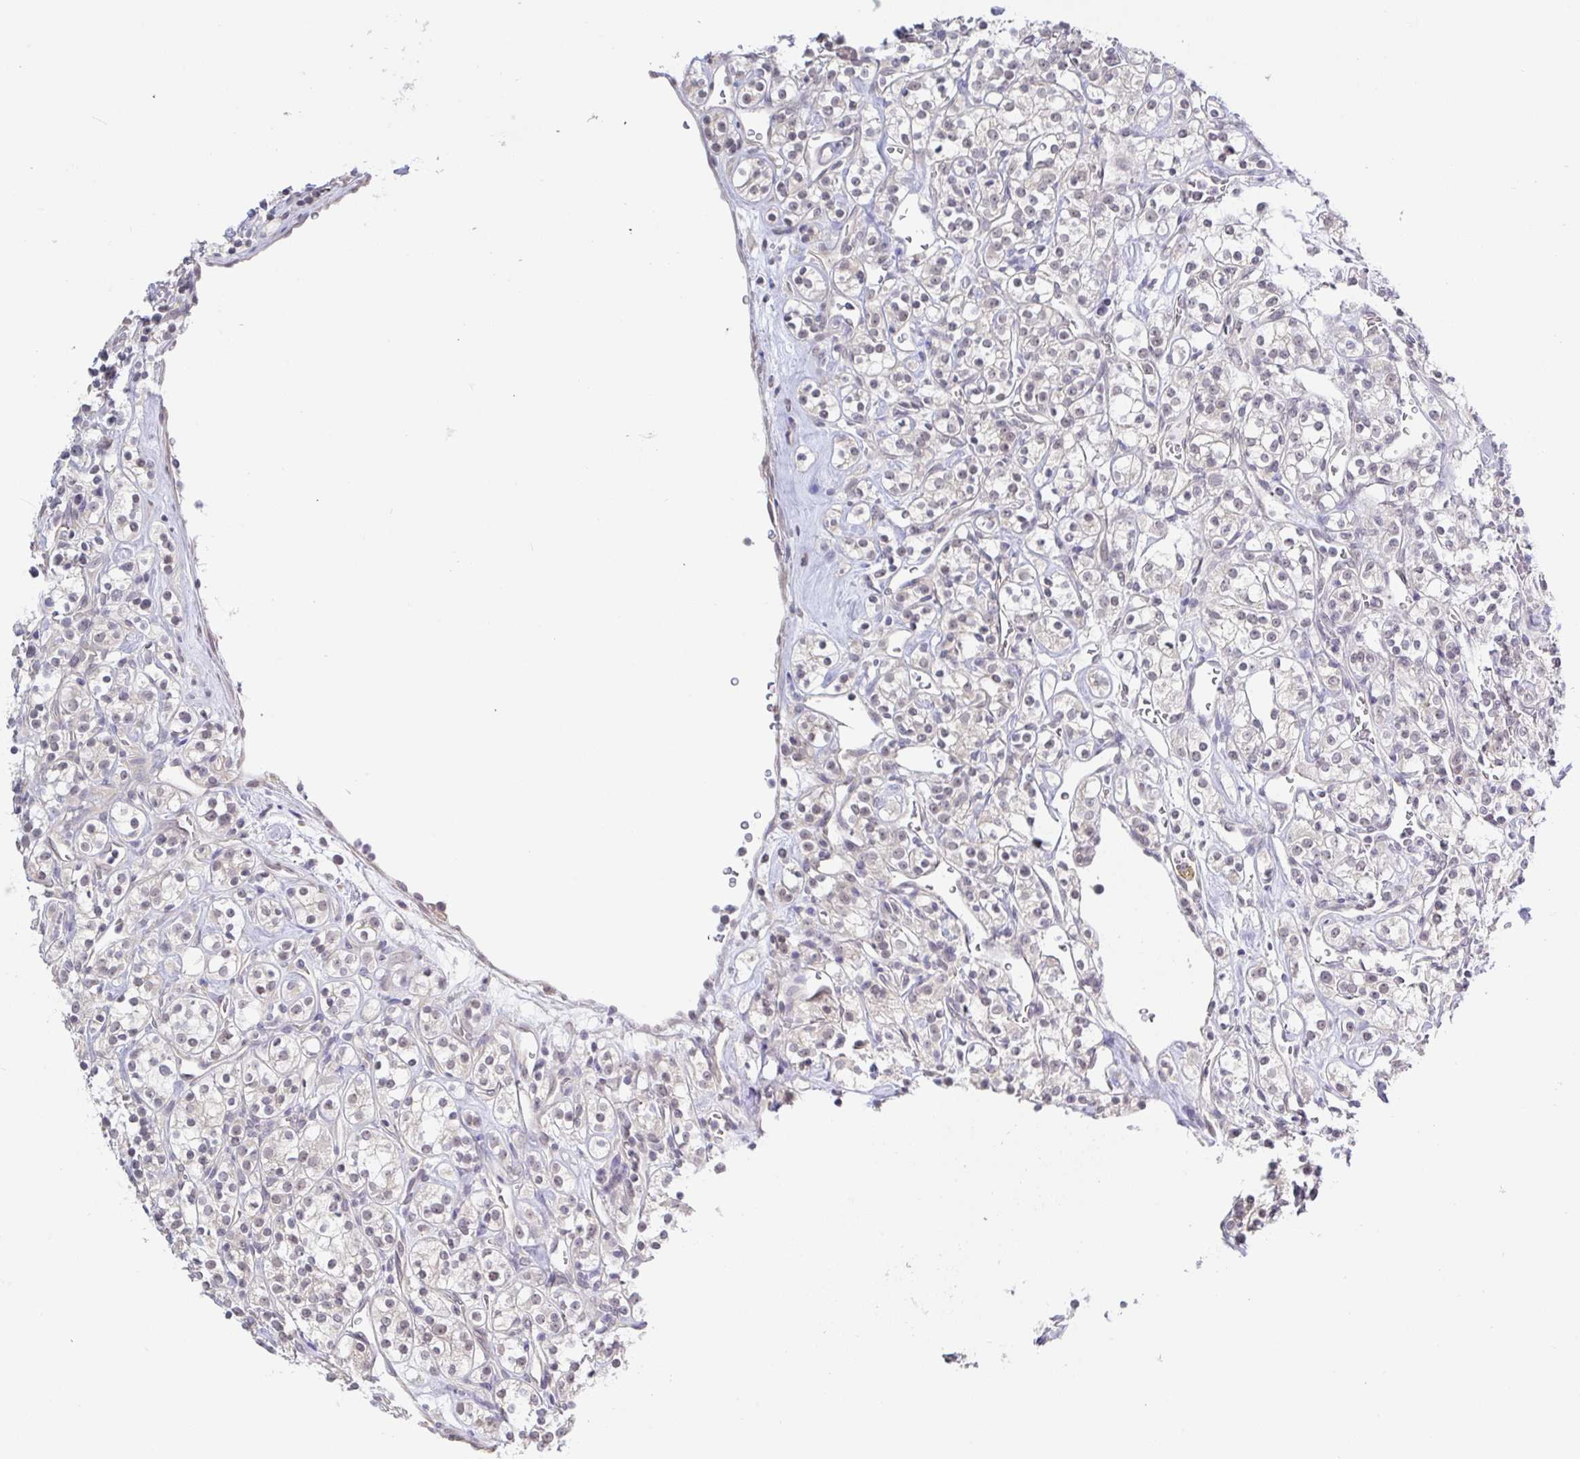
{"staining": {"intensity": "weak", "quantity": "<25%", "location": "nuclear"}, "tissue": "renal cancer", "cell_type": "Tumor cells", "image_type": "cancer", "snomed": [{"axis": "morphology", "description": "Adenocarcinoma, NOS"}, {"axis": "topography", "description": "Kidney"}], "caption": "This image is of renal cancer stained with IHC to label a protein in brown with the nuclei are counter-stained blue. There is no staining in tumor cells.", "gene": "HYPK", "patient": {"sex": "male", "age": 77}}